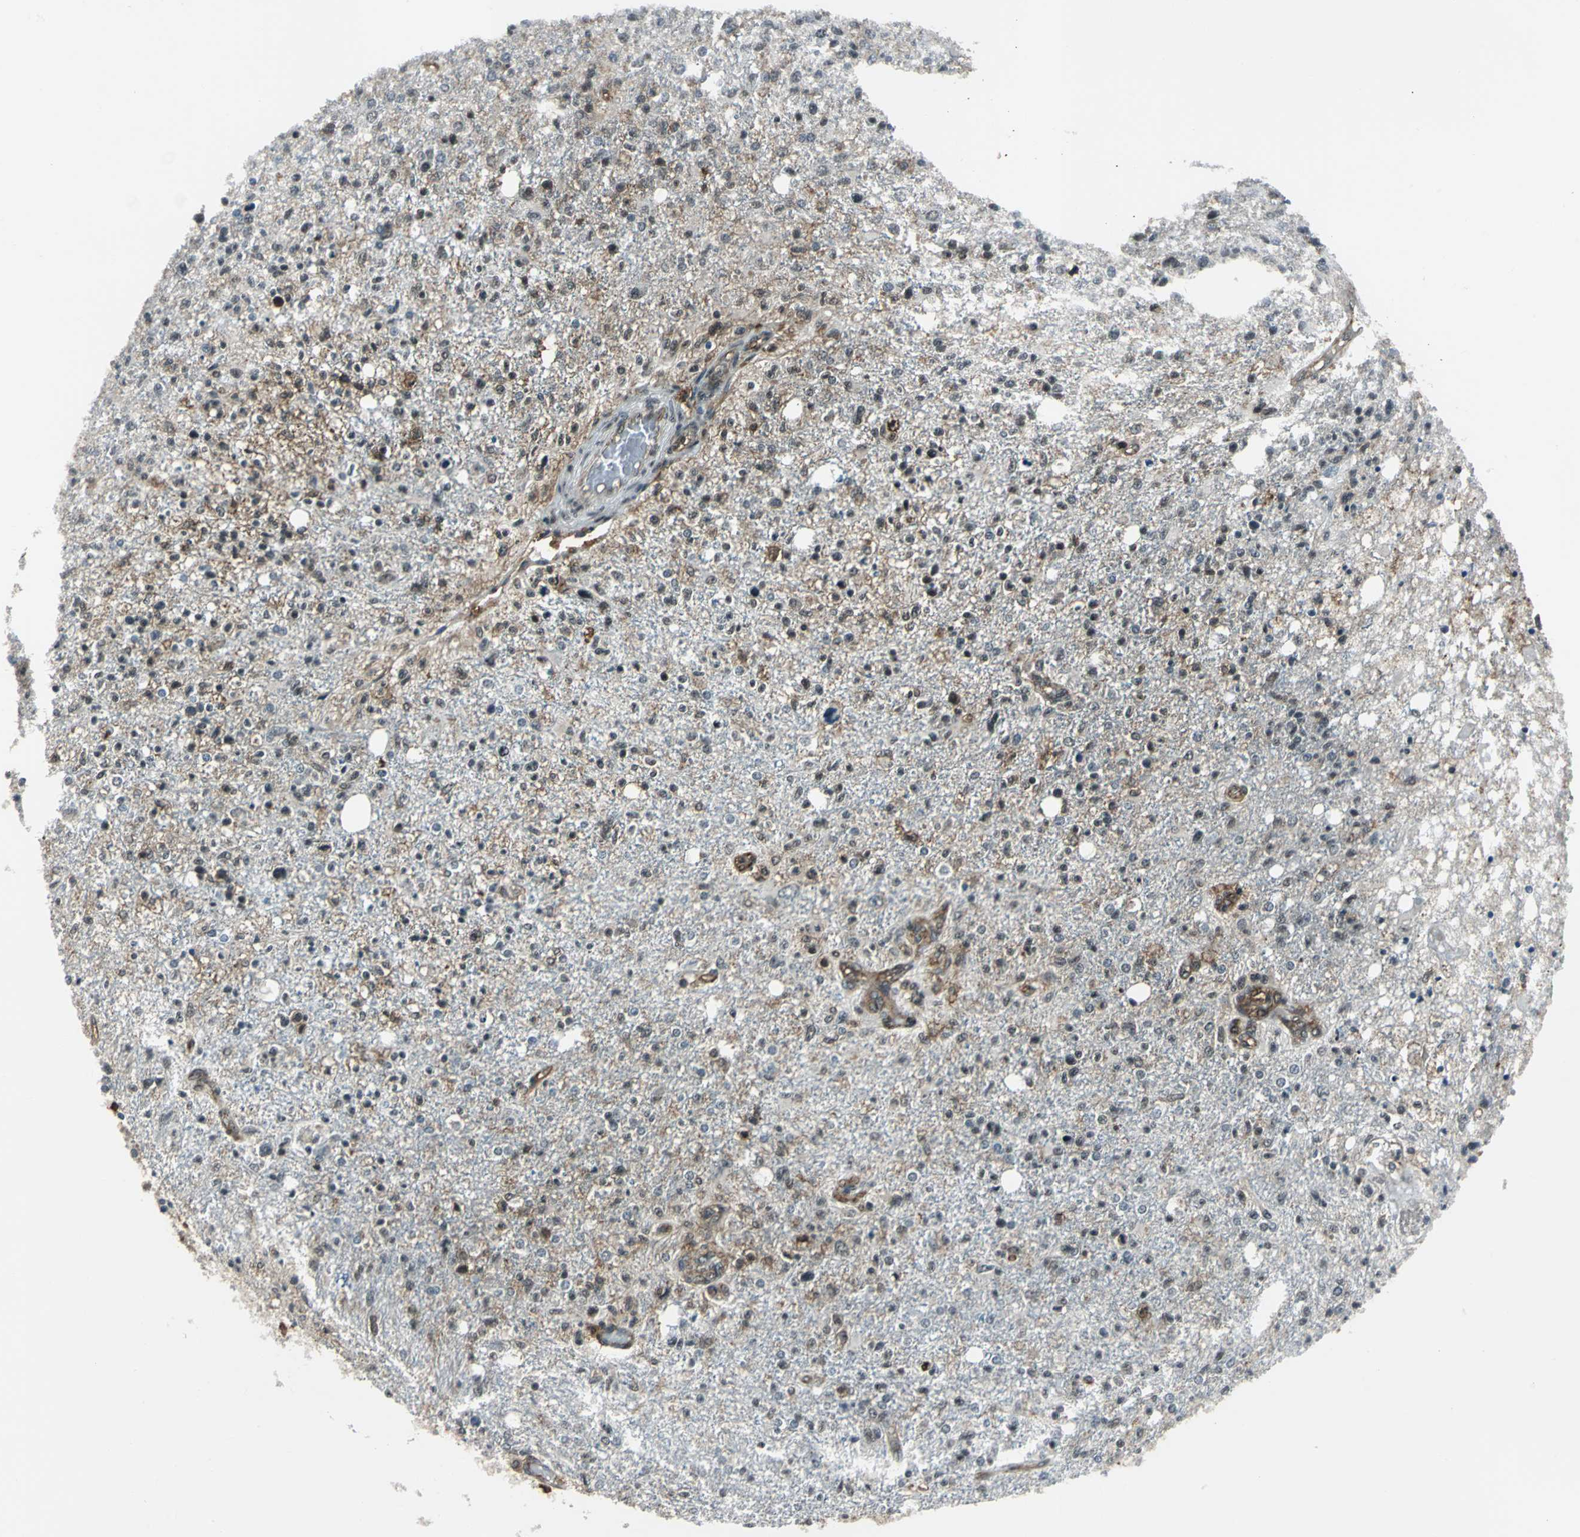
{"staining": {"intensity": "weak", "quantity": "25%-75%", "location": "nuclear"}, "tissue": "glioma", "cell_type": "Tumor cells", "image_type": "cancer", "snomed": [{"axis": "morphology", "description": "Glioma, malignant, High grade"}, {"axis": "topography", "description": "Cerebral cortex"}], "caption": "Immunohistochemistry photomicrograph of human glioma stained for a protein (brown), which exhibits low levels of weak nuclear positivity in about 25%-75% of tumor cells.", "gene": "NR2C2", "patient": {"sex": "male", "age": 76}}